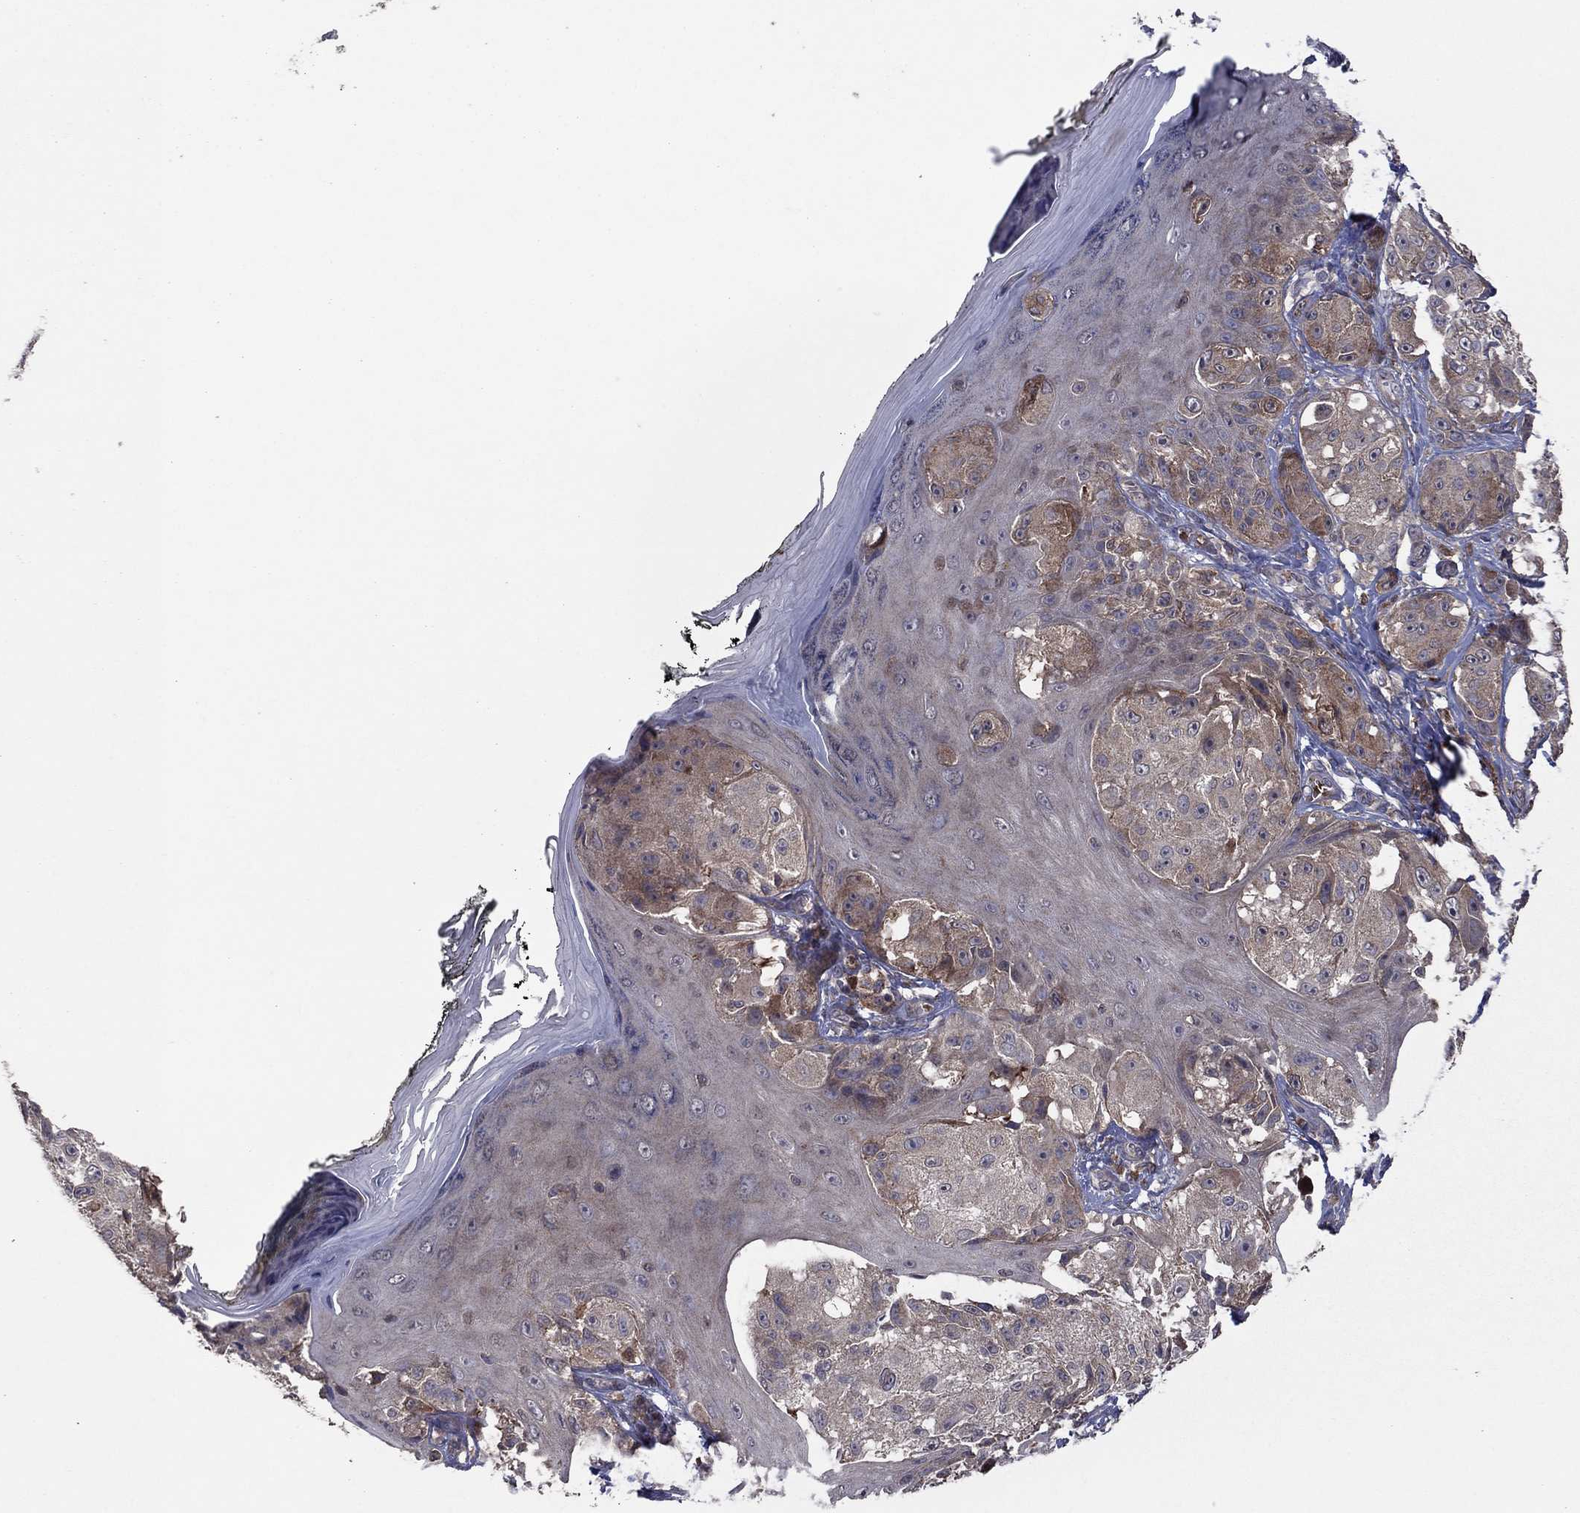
{"staining": {"intensity": "moderate", "quantity": "<25%", "location": "cytoplasmic/membranous"}, "tissue": "melanoma", "cell_type": "Tumor cells", "image_type": "cancer", "snomed": [{"axis": "morphology", "description": "Malignant melanoma, NOS"}, {"axis": "topography", "description": "Skin"}], "caption": "The immunohistochemical stain labels moderate cytoplasmic/membranous staining in tumor cells of melanoma tissue.", "gene": "MEA1", "patient": {"sex": "male", "age": 61}}